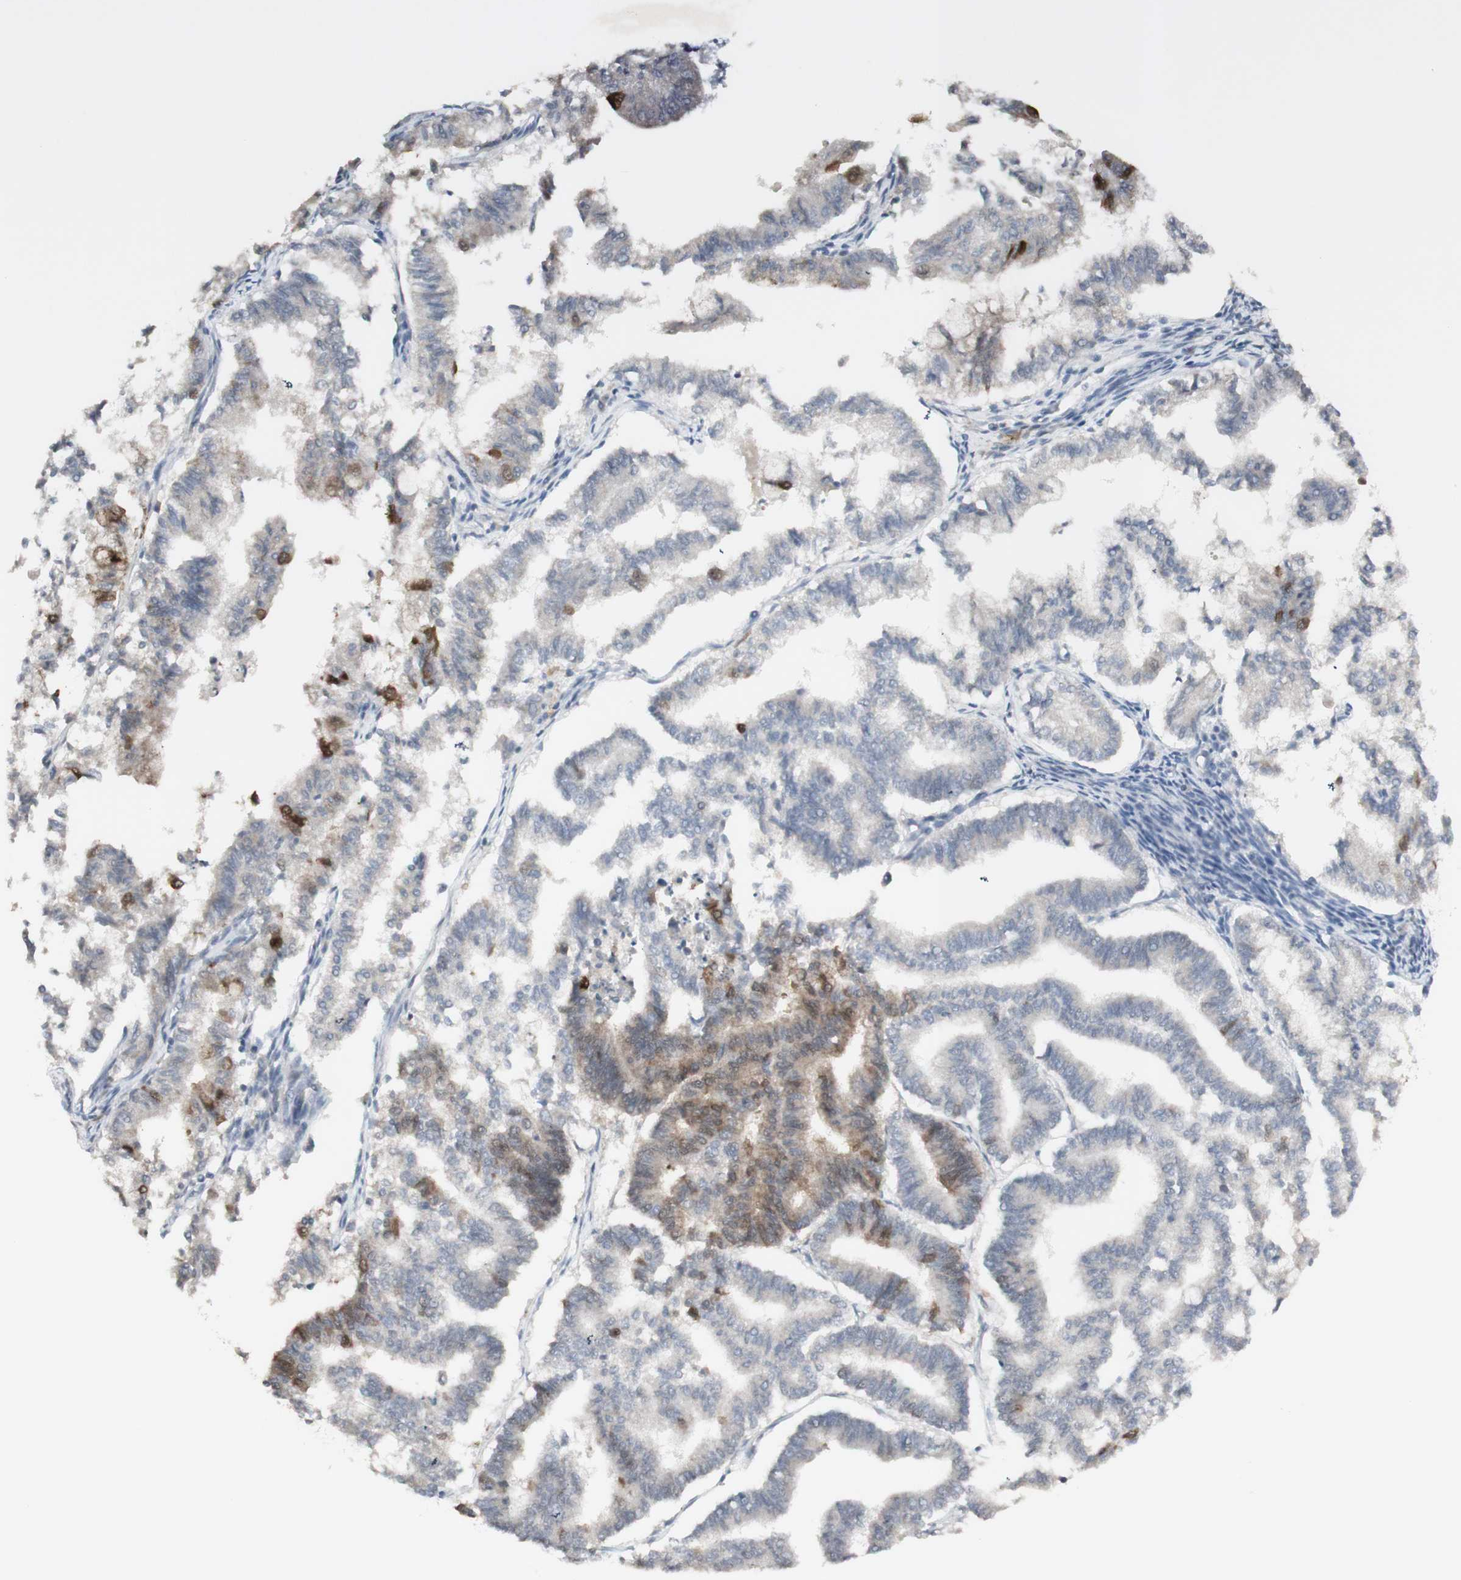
{"staining": {"intensity": "moderate", "quantity": "<25%", "location": "cytoplasmic/membranous"}, "tissue": "endometrial cancer", "cell_type": "Tumor cells", "image_type": "cancer", "snomed": [{"axis": "morphology", "description": "Necrosis, NOS"}, {"axis": "morphology", "description": "Adenocarcinoma, NOS"}, {"axis": "topography", "description": "Endometrium"}], "caption": "About <25% of tumor cells in adenocarcinoma (endometrial) exhibit moderate cytoplasmic/membranous protein staining as visualized by brown immunohistochemical staining.", "gene": "C1orf116", "patient": {"sex": "female", "age": 79}}